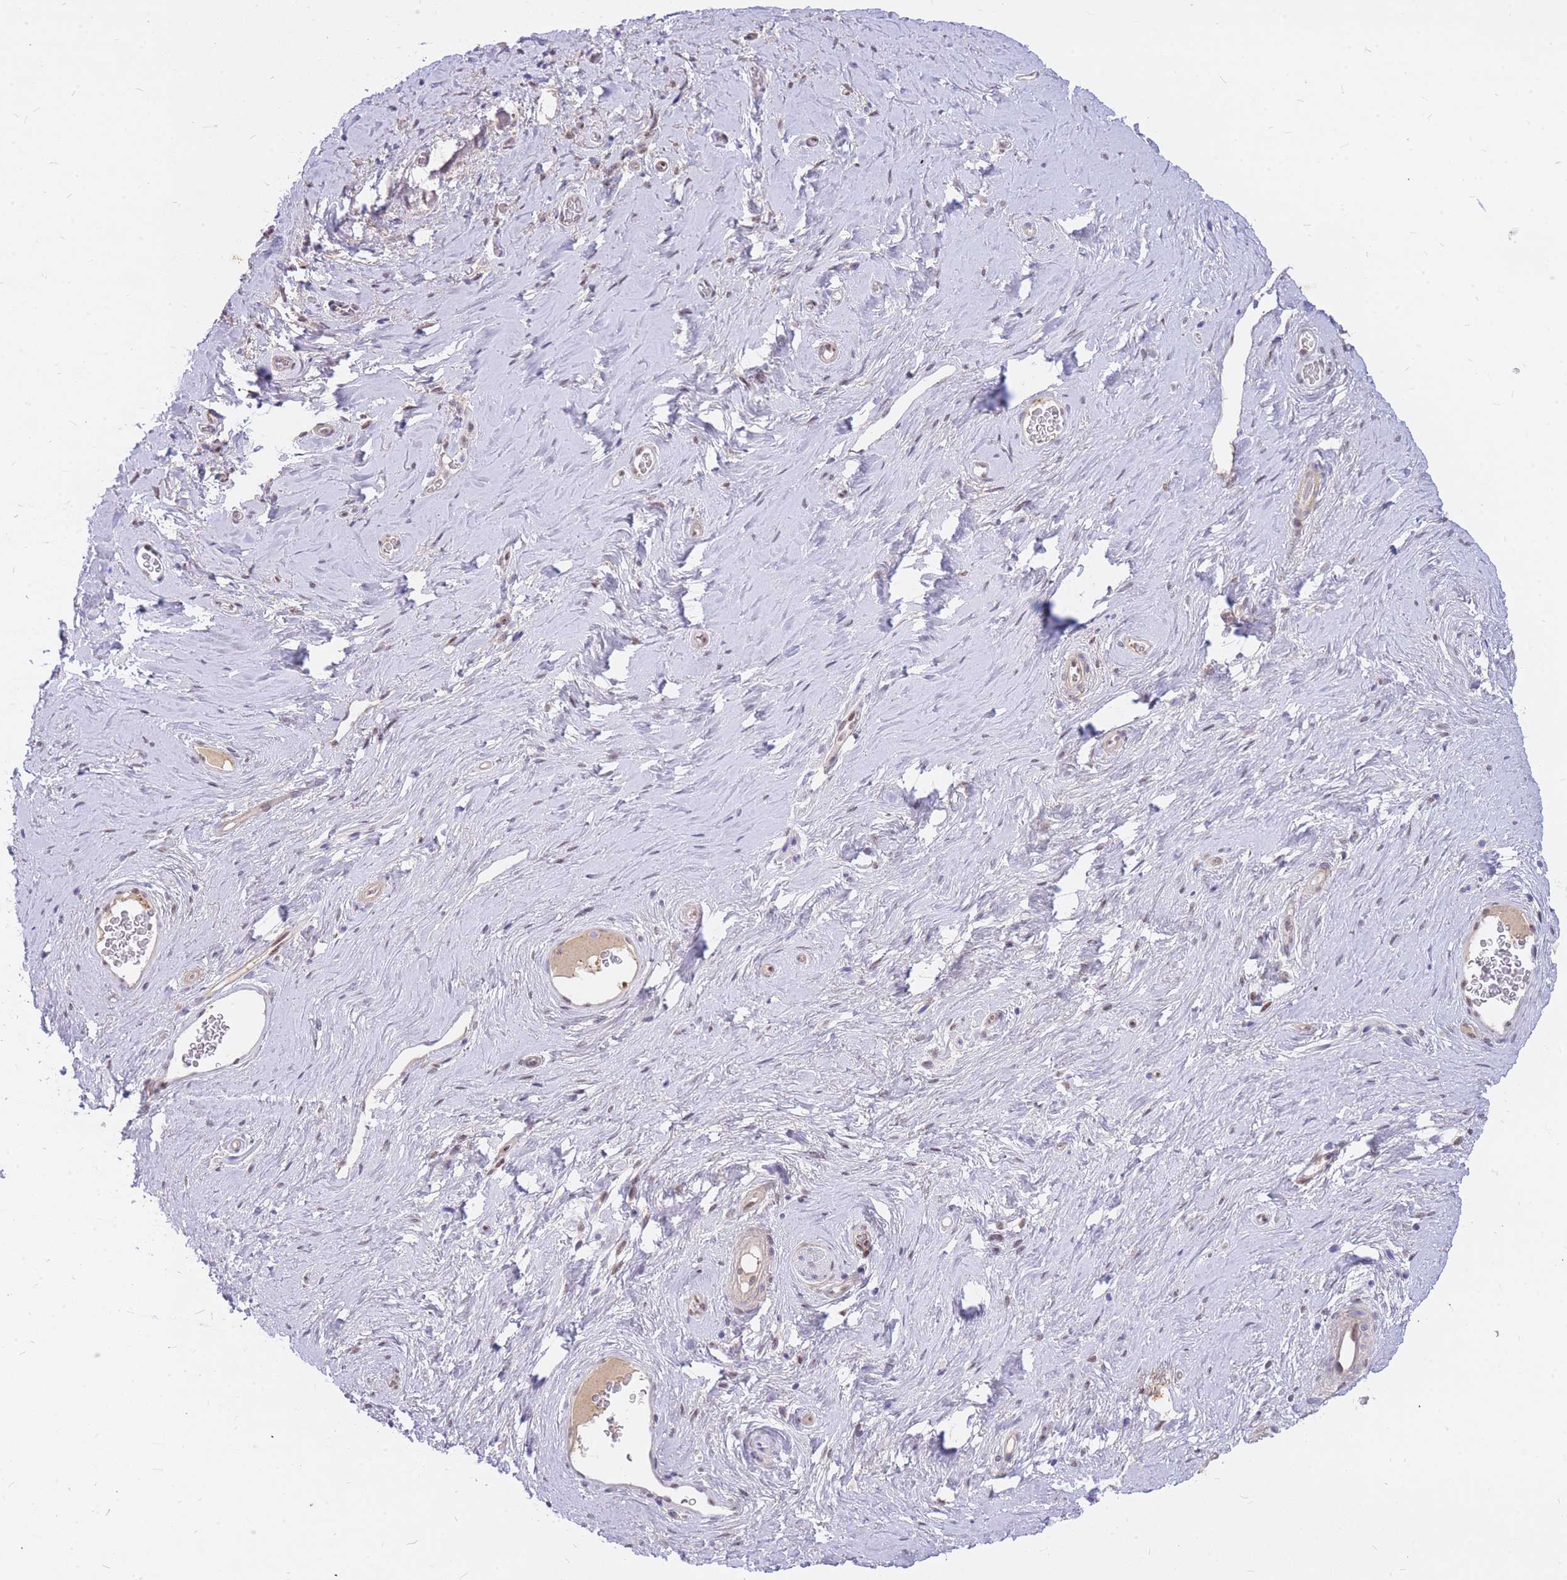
{"staining": {"intensity": "negative", "quantity": "none", "location": "none"}, "tissue": "adipose tissue", "cell_type": "Adipocytes", "image_type": "normal", "snomed": [{"axis": "morphology", "description": "Normal tissue, NOS"}, {"axis": "morphology", "description": "Adenocarcinoma, NOS"}, {"axis": "topography", "description": "Rectum"}, {"axis": "topography", "description": "Vagina"}, {"axis": "topography", "description": "Peripheral nerve tissue"}], "caption": "IHC of unremarkable adipose tissue exhibits no positivity in adipocytes. (DAB immunohistochemistry (IHC), high magnification).", "gene": "TLE2", "patient": {"sex": "female", "age": 71}}